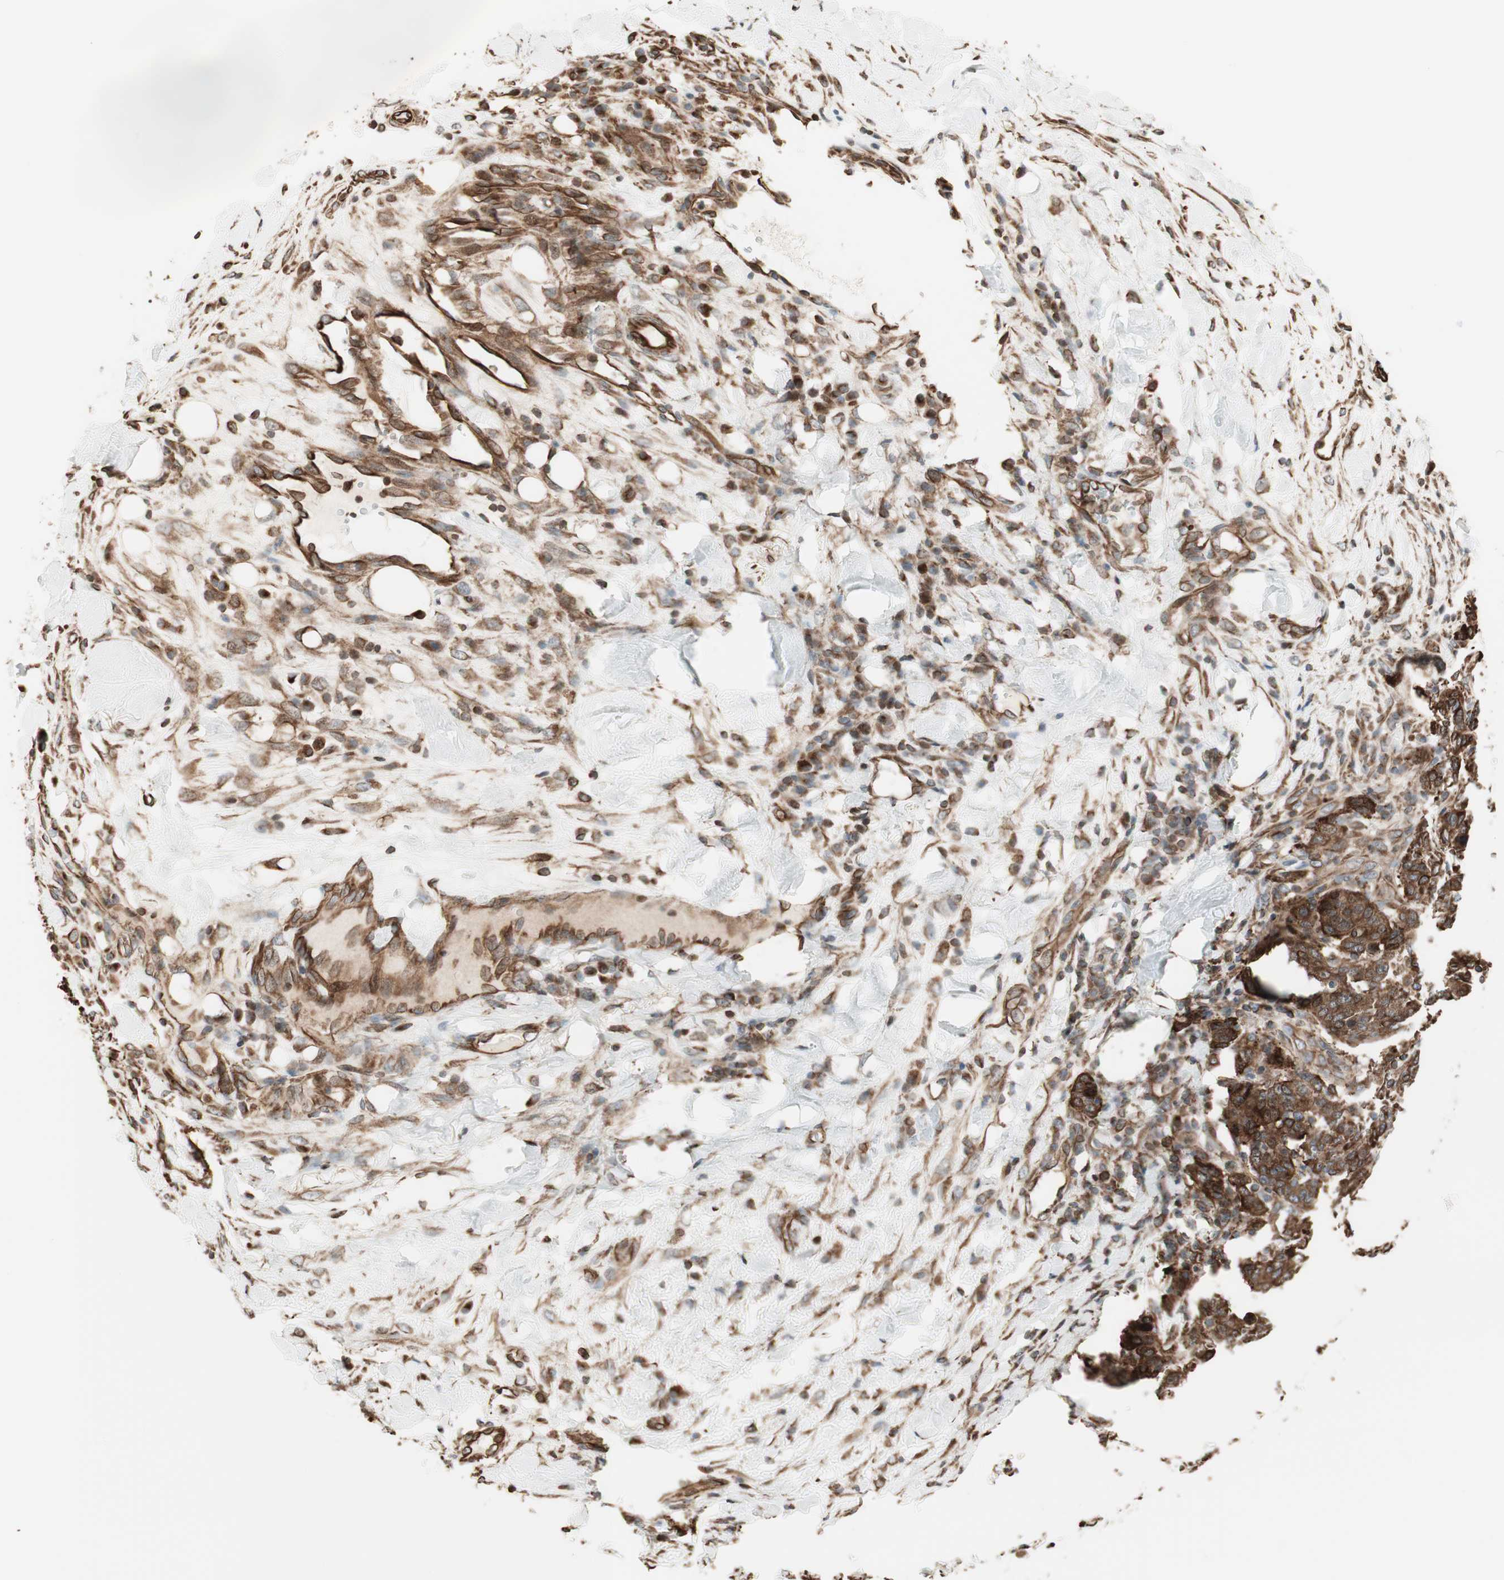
{"staining": {"intensity": "weak", "quantity": ">75%", "location": "cytoplasmic/membranous"}, "tissue": "breast cancer", "cell_type": "Tumor cells", "image_type": "cancer", "snomed": [{"axis": "morphology", "description": "Duct carcinoma"}, {"axis": "topography", "description": "Breast"}], "caption": "Breast cancer stained for a protein exhibits weak cytoplasmic/membranous positivity in tumor cells.", "gene": "MAD2L2", "patient": {"sex": "female", "age": 37}}